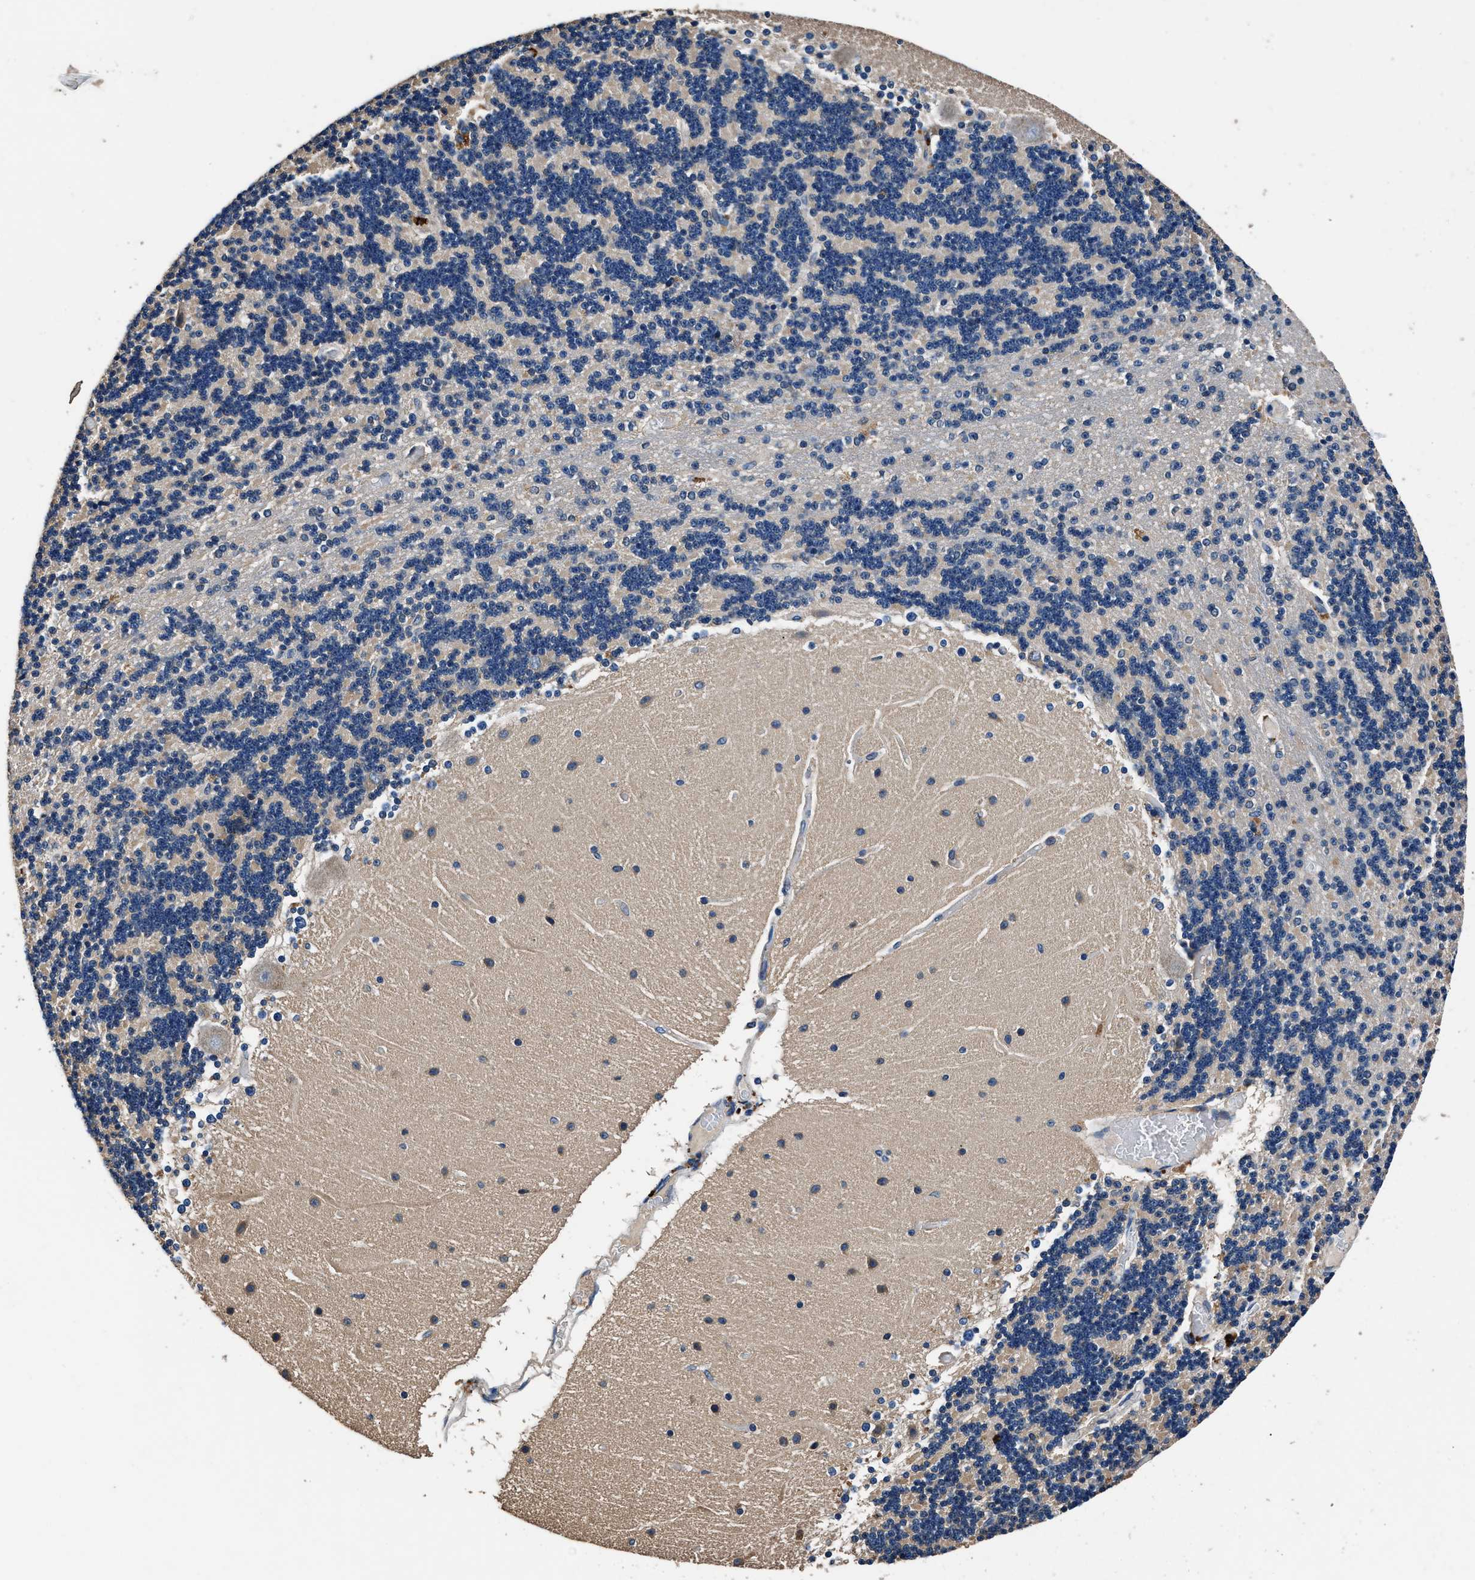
{"staining": {"intensity": "weak", "quantity": "25%-75%", "location": "cytoplasmic/membranous"}, "tissue": "cerebellum", "cell_type": "Cells in granular layer", "image_type": "normal", "snomed": [{"axis": "morphology", "description": "Normal tissue, NOS"}, {"axis": "topography", "description": "Cerebellum"}], "caption": "Protein positivity by immunohistochemistry displays weak cytoplasmic/membranous staining in about 25%-75% of cells in granular layer in normal cerebellum.", "gene": "DHRS7B", "patient": {"sex": "female", "age": 54}}